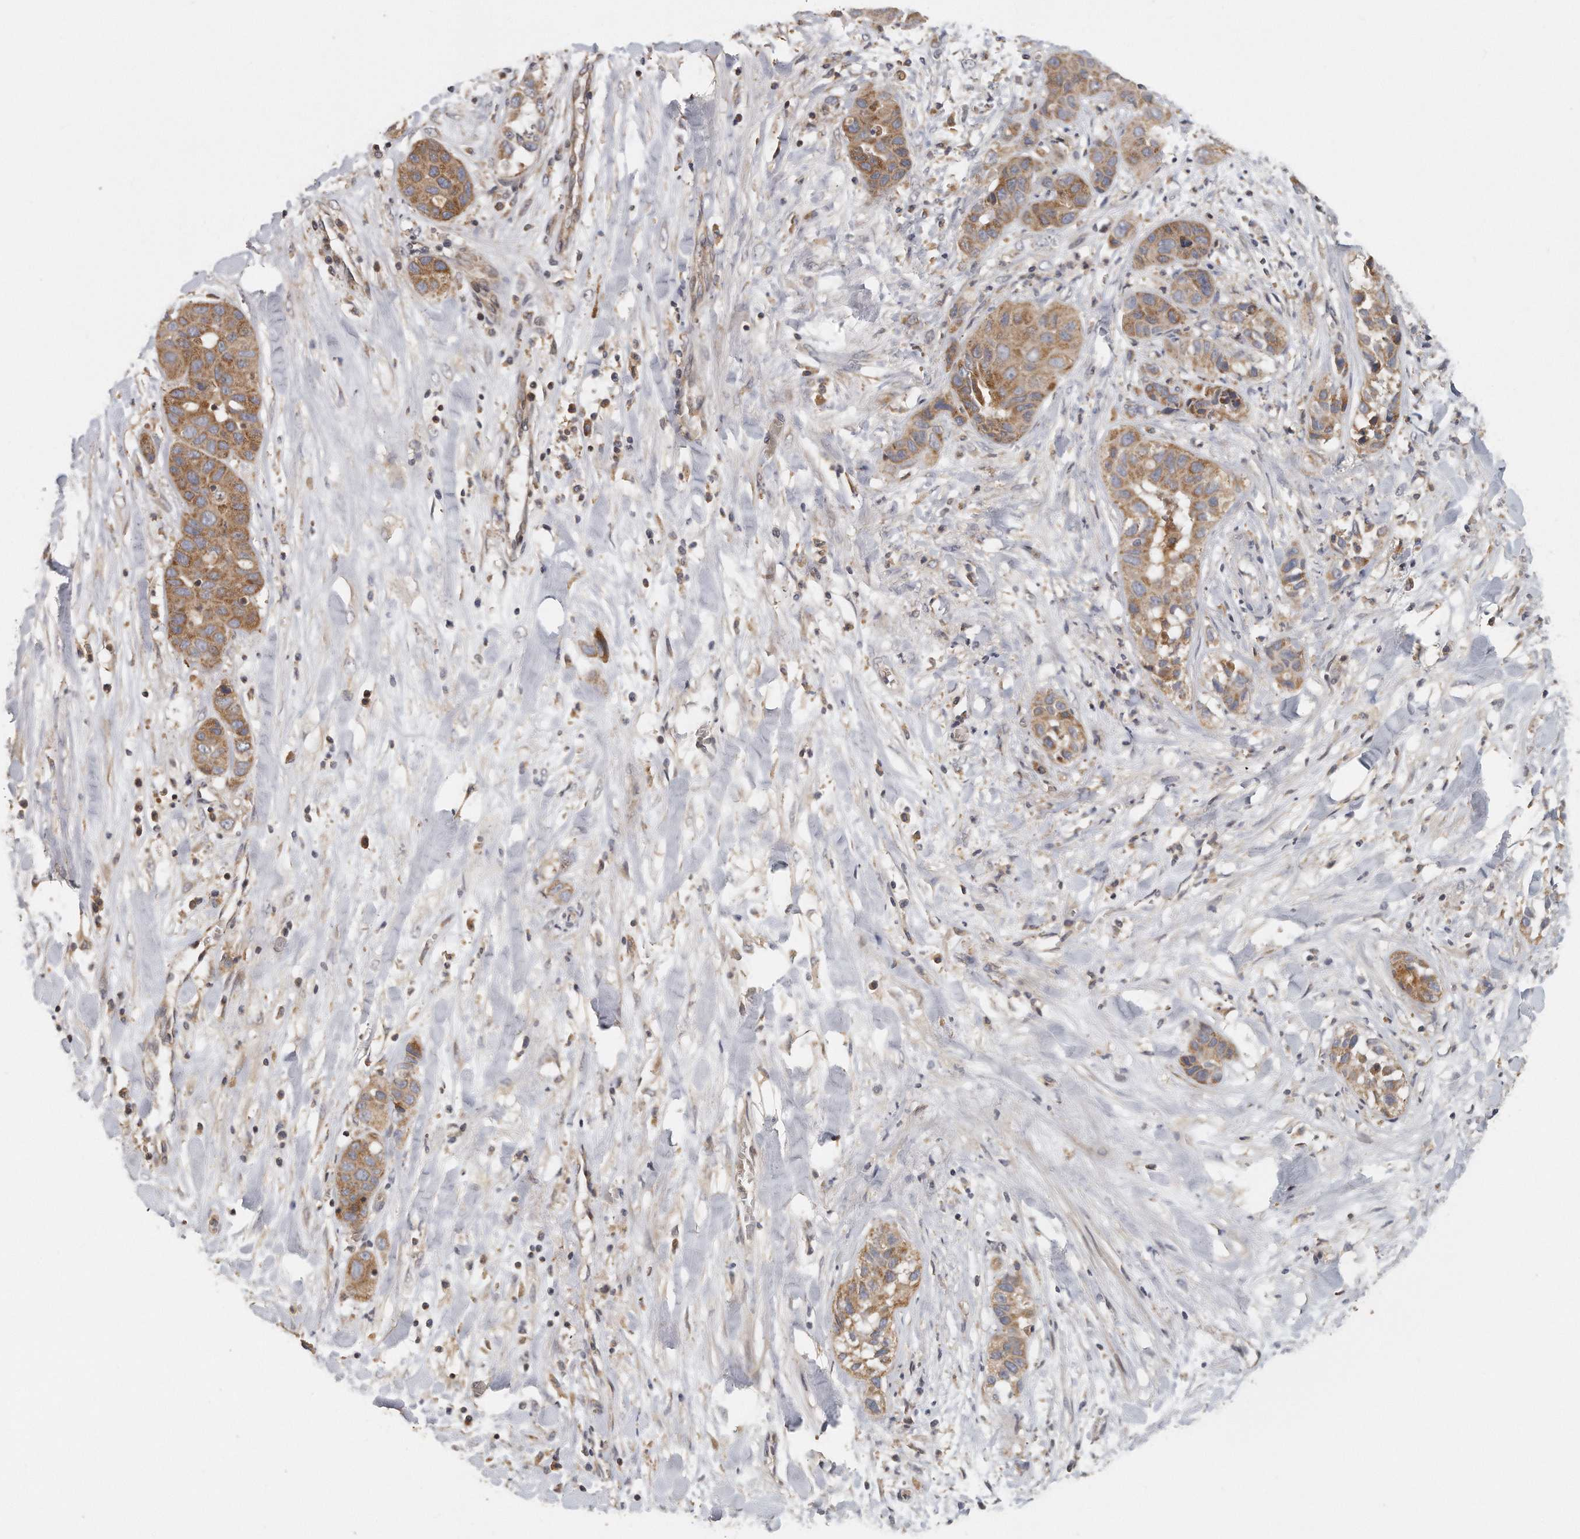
{"staining": {"intensity": "moderate", "quantity": ">75%", "location": "cytoplasmic/membranous"}, "tissue": "liver cancer", "cell_type": "Tumor cells", "image_type": "cancer", "snomed": [{"axis": "morphology", "description": "Cholangiocarcinoma"}, {"axis": "topography", "description": "Liver"}], "caption": "Moderate cytoplasmic/membranous staining for a protein is identified in about >75% of tumor cells of liver cholangiocarcinoma using IHC.", "gene": "EIF3I", "patient": {"sex": "female", "age": 52}}